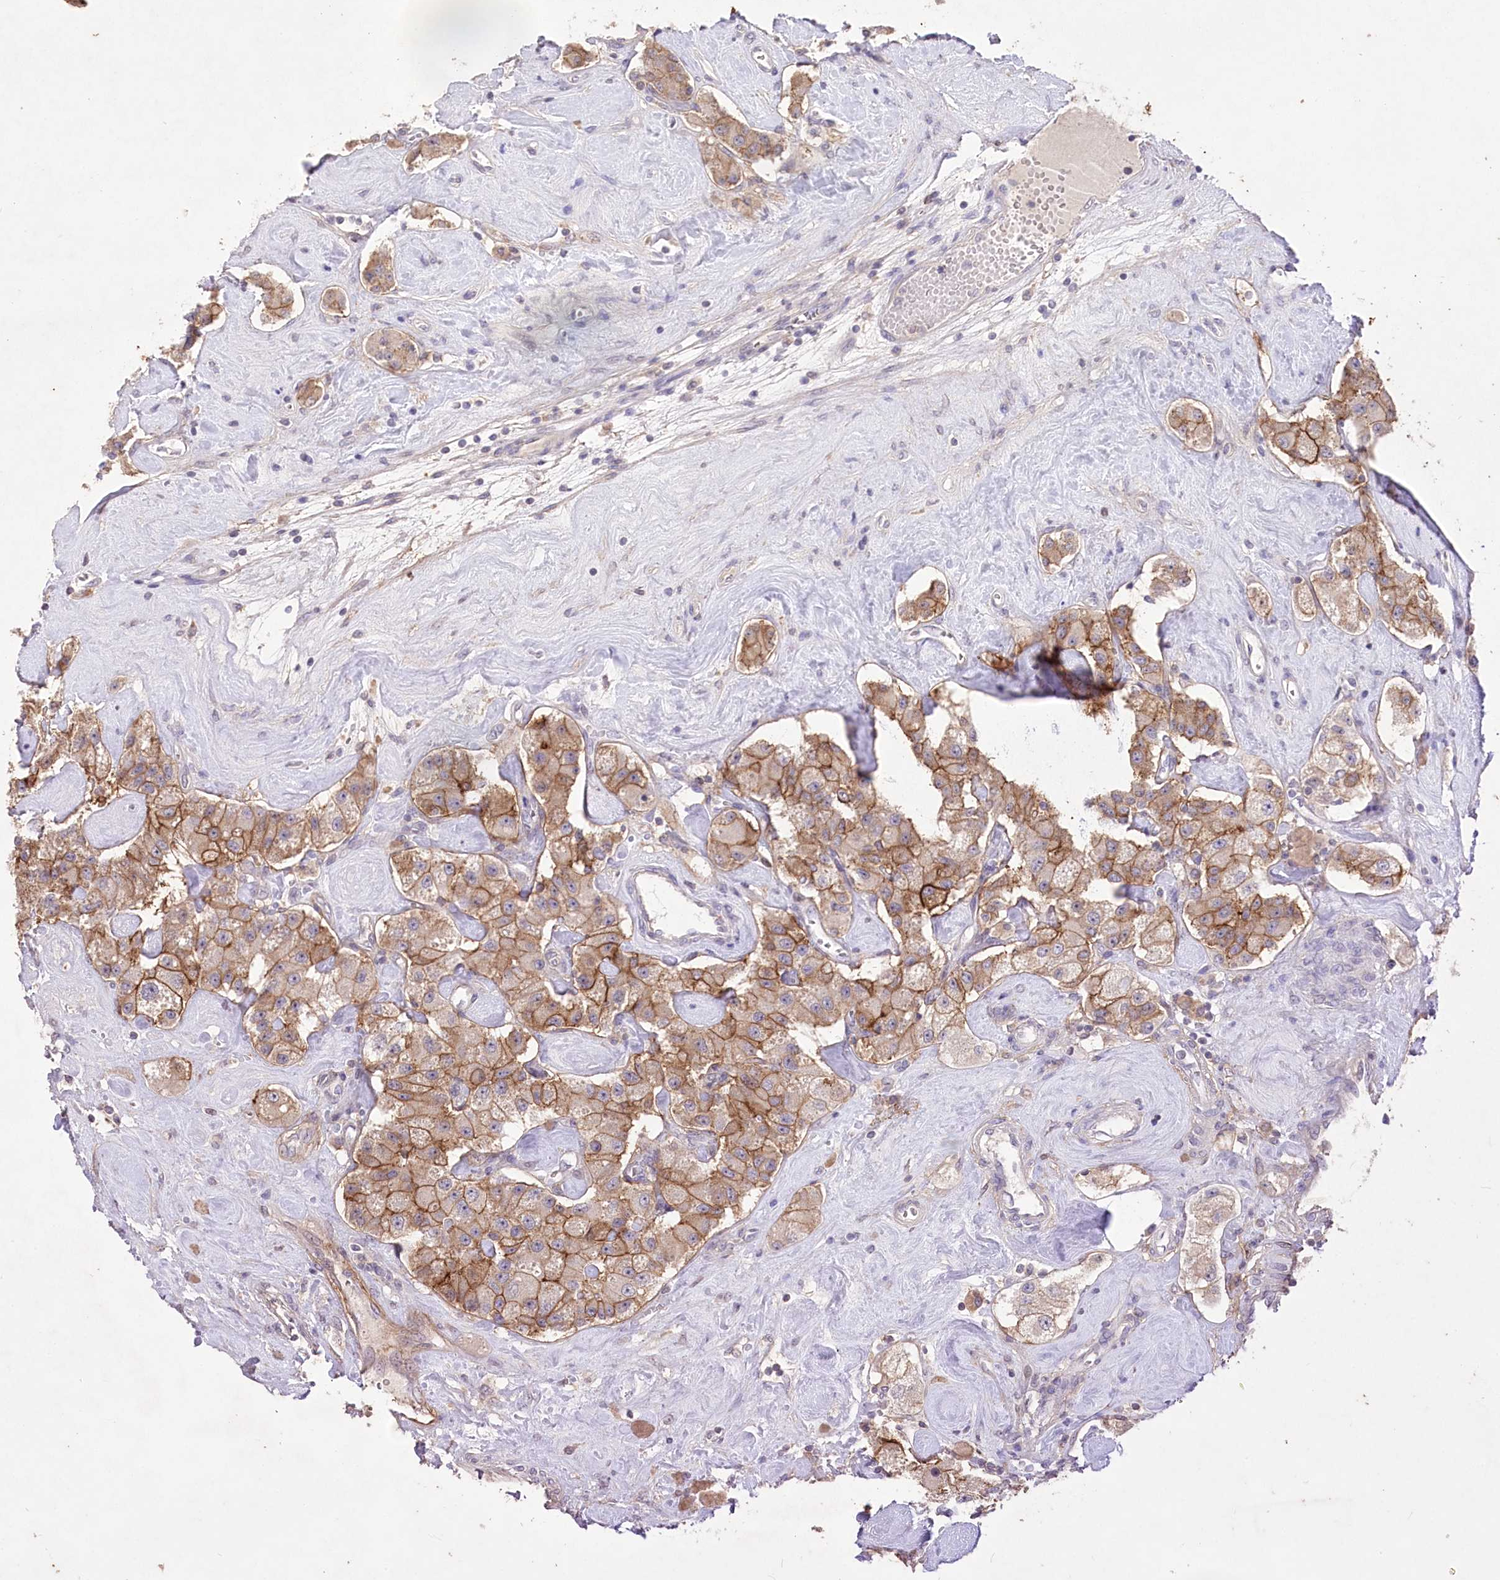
{"staining": {"intensity": "moderate", "quantity": ">75%", "location": "cytoplasmic/membranous"}, "tissue": "carcinoid", "cell_type": "Tumor cells", "image_type": "cancer", "snomed": [{"axis": "morphology", "description": "Carcinoid, malignant, NOS"}, {"axis": "topography", "description": "Pancreas"}], "caption": "Immunohistochemical staining of carcinoid displays medium levels of moderate cytoplasmic/membranous protein positivity in about >75% of tumor cells.", "gene": "ENPP1", "patient": {"sex": "male", "age": 41}}